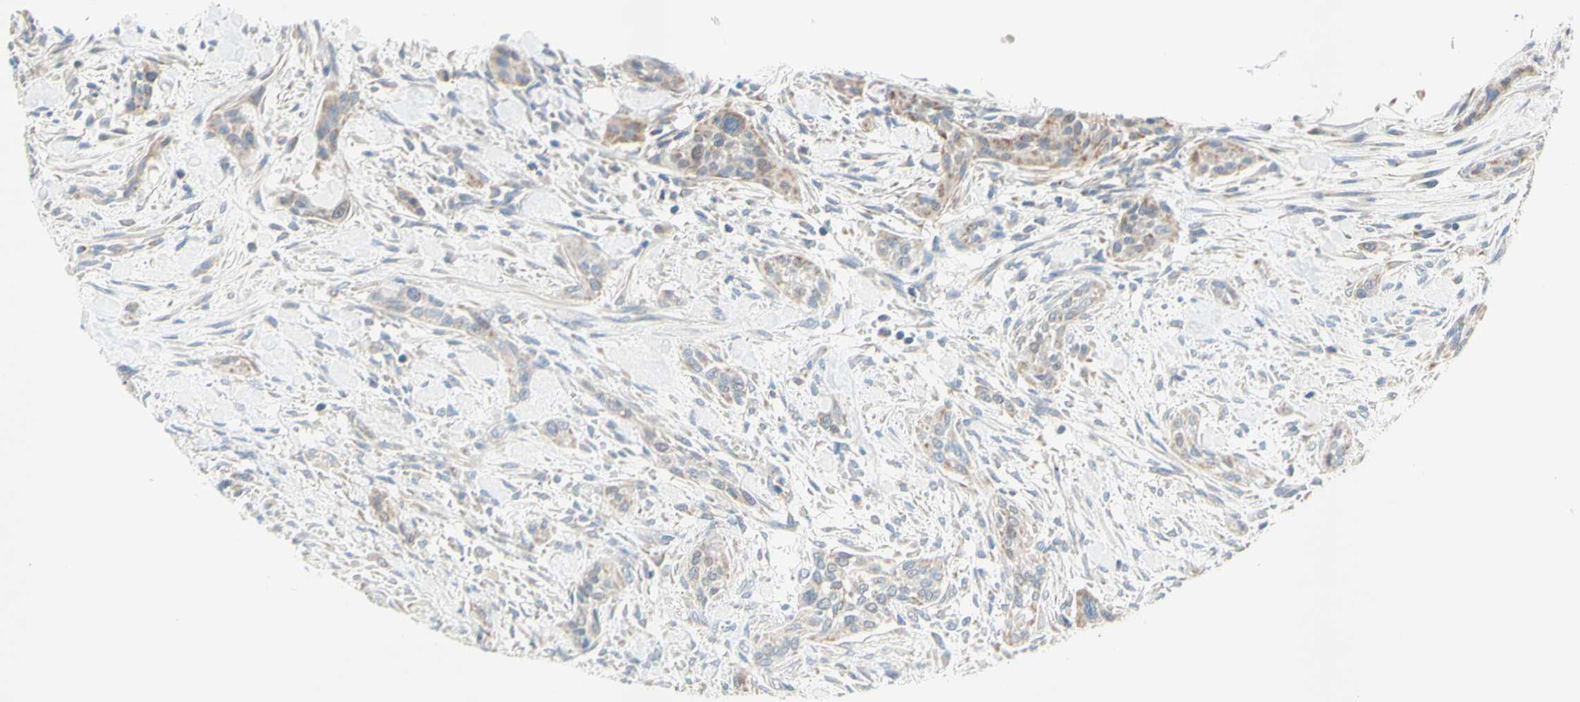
{"staining": {"intensity": "weak", "quantity": "25%-75%", "location": "cytoplasmic/membranous"}, "tissue": "urothelial cancer", "cell_type": "Tumor cells", "image_type": "cancer", "snomed": [{"axis": "morphology", "description": "Urothelial carcinoma, High grade"}, {"axis": "topography", "description": "Urinary bladder"}], "caption": "Immunohistochemistry (IHC) photomicrograph of neoplastic tissue: human high-grade urothelial carcinoma stained using immunohistochemistry reveals low levels of weak protein expression localized specifically in the cytoplasmic/membranous of tumor cells, appearing as a cytoplasmic/membranous brown color.", "gene": "MFF", "patient": {"sex": "male", "age": 35}}